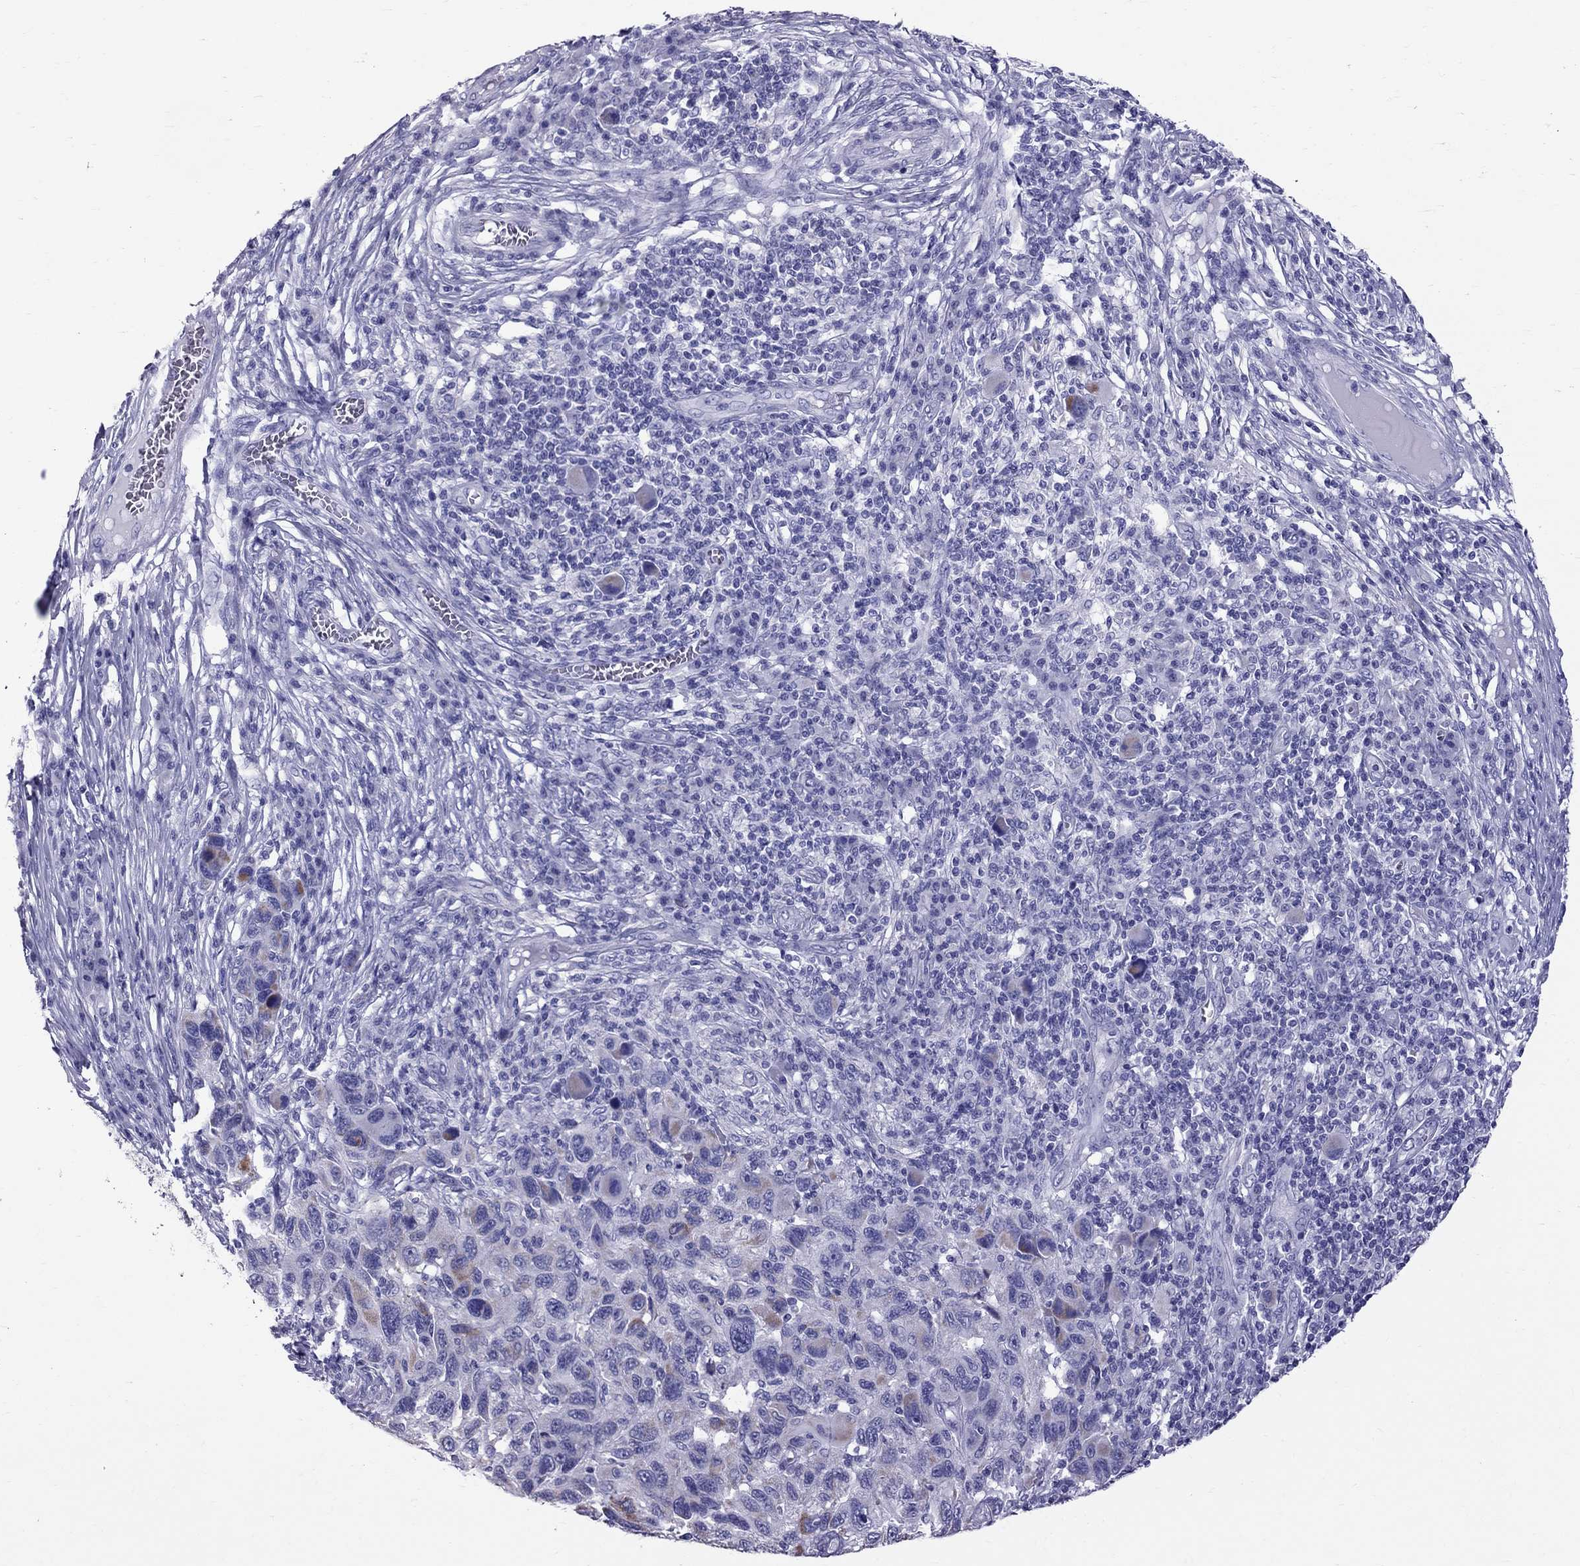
{"staining": {"intensity": "weak", "quantity": "<25%", "location": "cytoplasmic/membranous"}, "tissue": "melanoma", "cell_type": "Tumor cells", "image_type": "cancer", "snomed": [{"axis": "morphology", "description": "Malignant melanoma, NOS"}, {"axis": "topography", "description": "Skin"}], "caption": "IHC histopathology image of melanoma stained for a protein (brown), which shows no staining in tumor cells.", "gene": "TTLL13", "patient": {"sex": "male", "age": 53}}